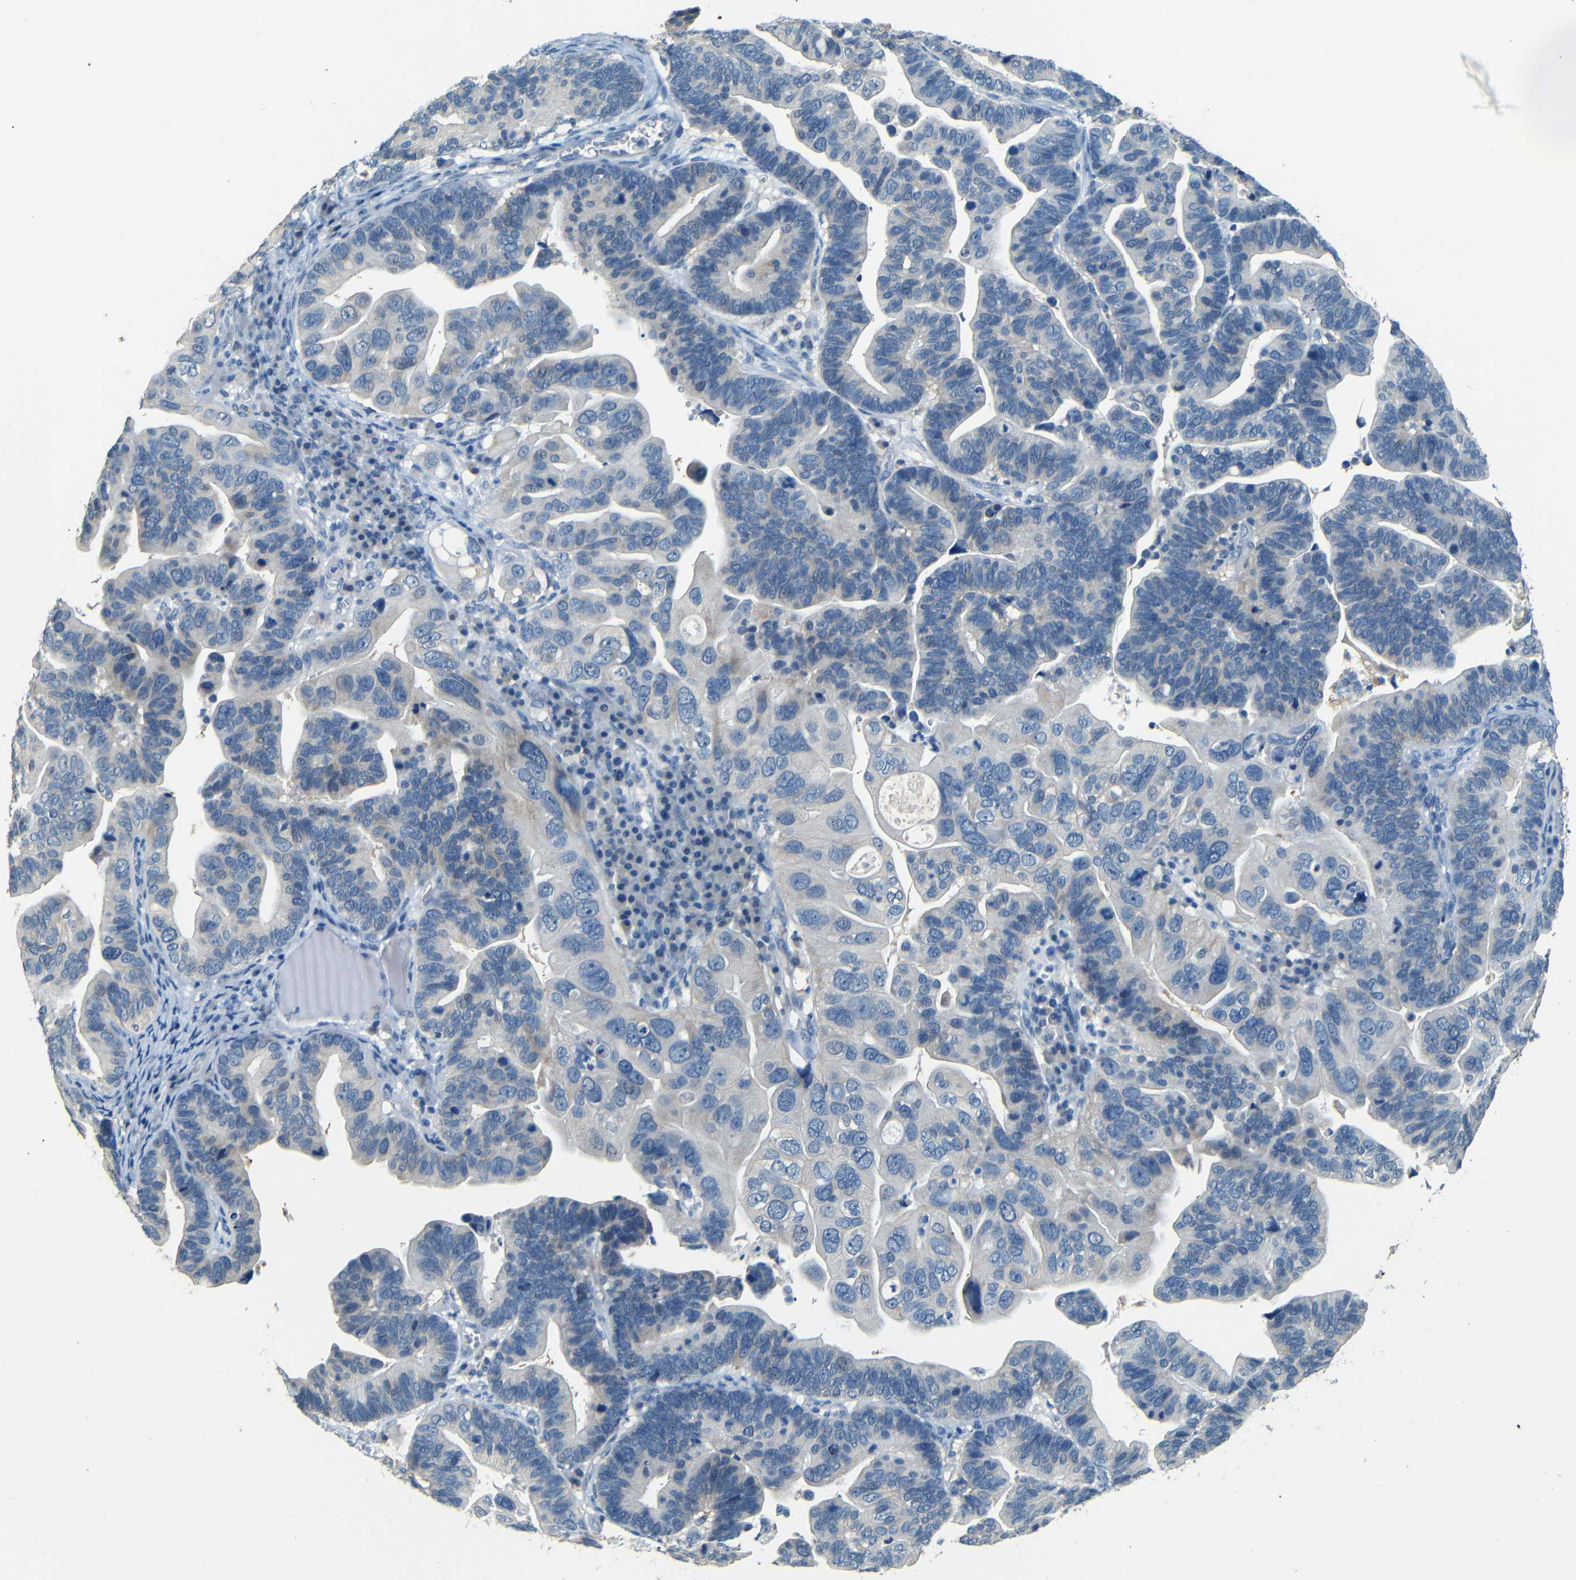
{"staining": {"intensity": "negative", "quantity": "none", "location": "none"}, "tissue": "ovarian cancer", "cell_type": "Tumor cells", "image_type": "cancer", "snomed": [{"axis": "morphology", "description": "Cystadenocarcinoma, serous, NOS"}, {"axis": "topography", "description": "Ovary"}], "caption": "Tumor cells show no significant protein positivity in ovarian serous cystadenocarcinoma. (DAB IHC with hematoxylin counter stain).", "gene": "ZMAT1", "patient": {"sex": "female", "age": 56}}